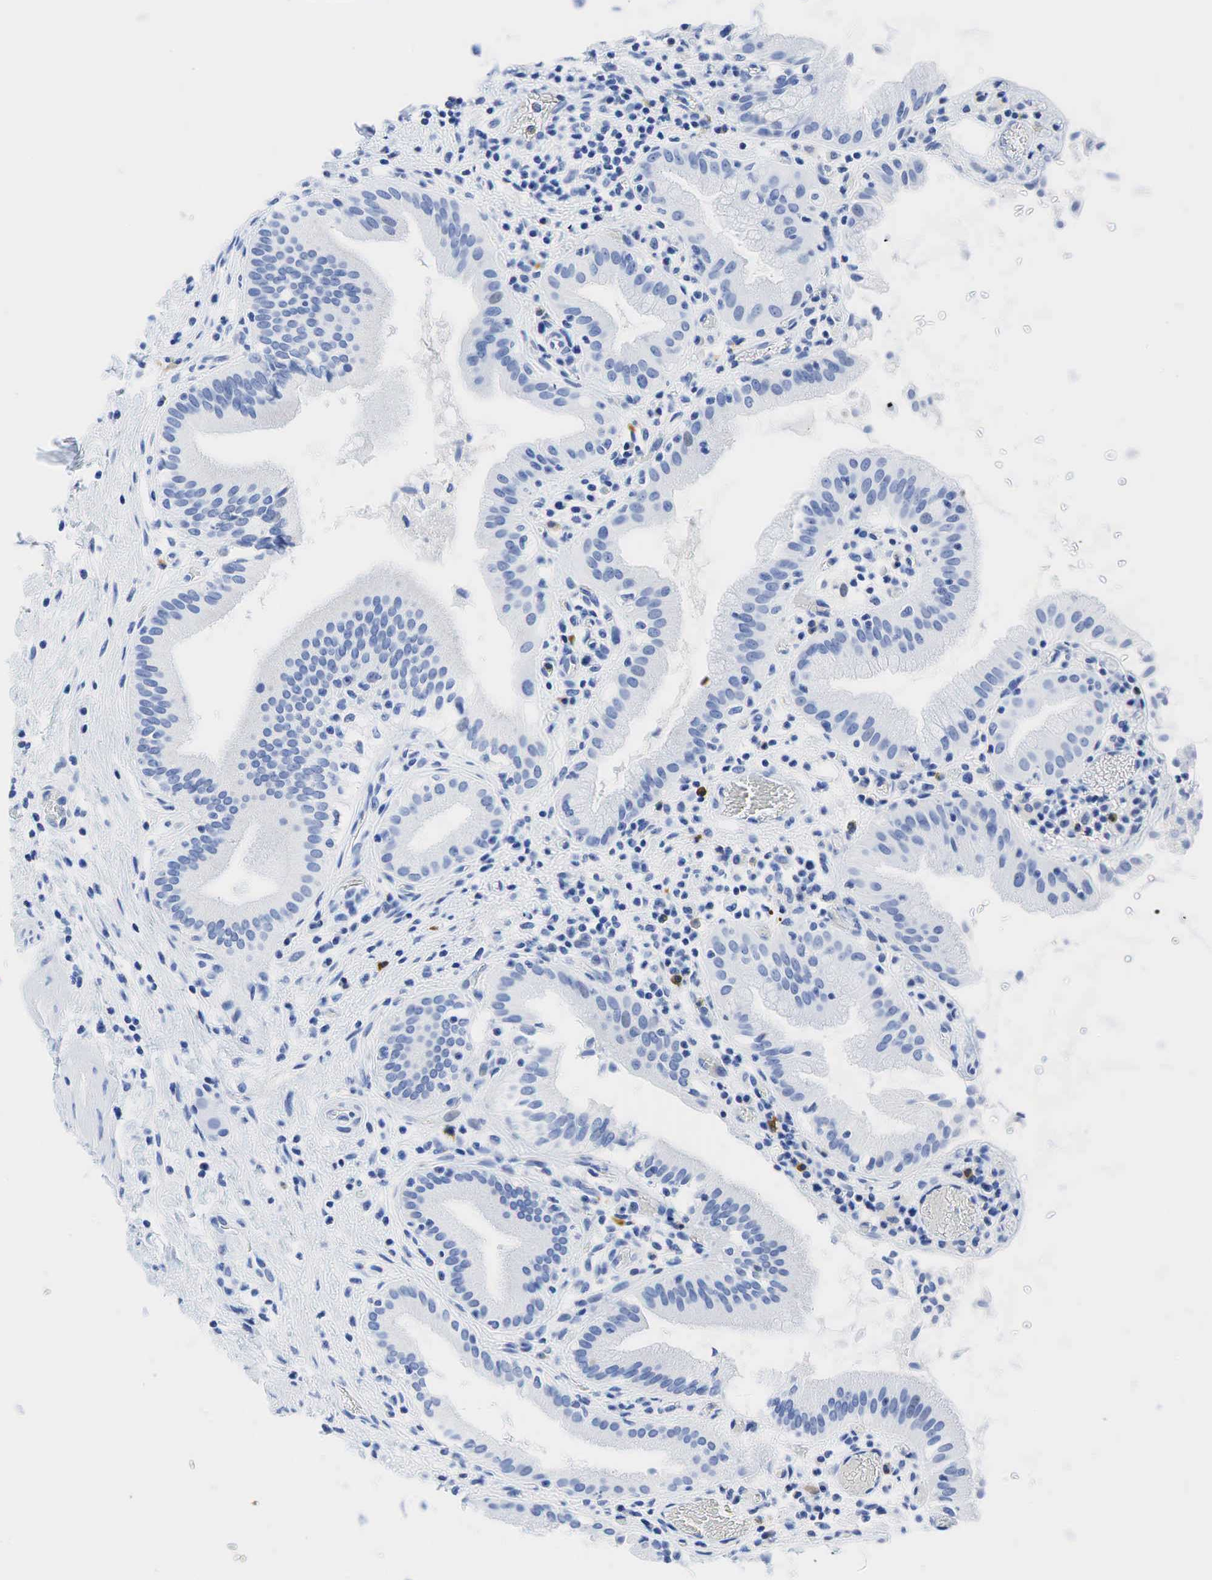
{"staining": {"intensity": "negative", "quantity": "none", "location": "none"}, "tissue": "gallbladder", "cell_type": "Glandular cells", "image_type": "normal", "snomed": [{"axis": "morphology", "description": "Normal tissue, NOS"}, {"axis": "topography", "description": "Gallbladder"}], "caption": "Micrograph shows no significant protein positivity in glandular cells of unremarkable gallbladder. (DAB immunohistochemistry (IHC), high magnification).", "gene": "INHA", "patient": {"sex": "male", "age": 73}}